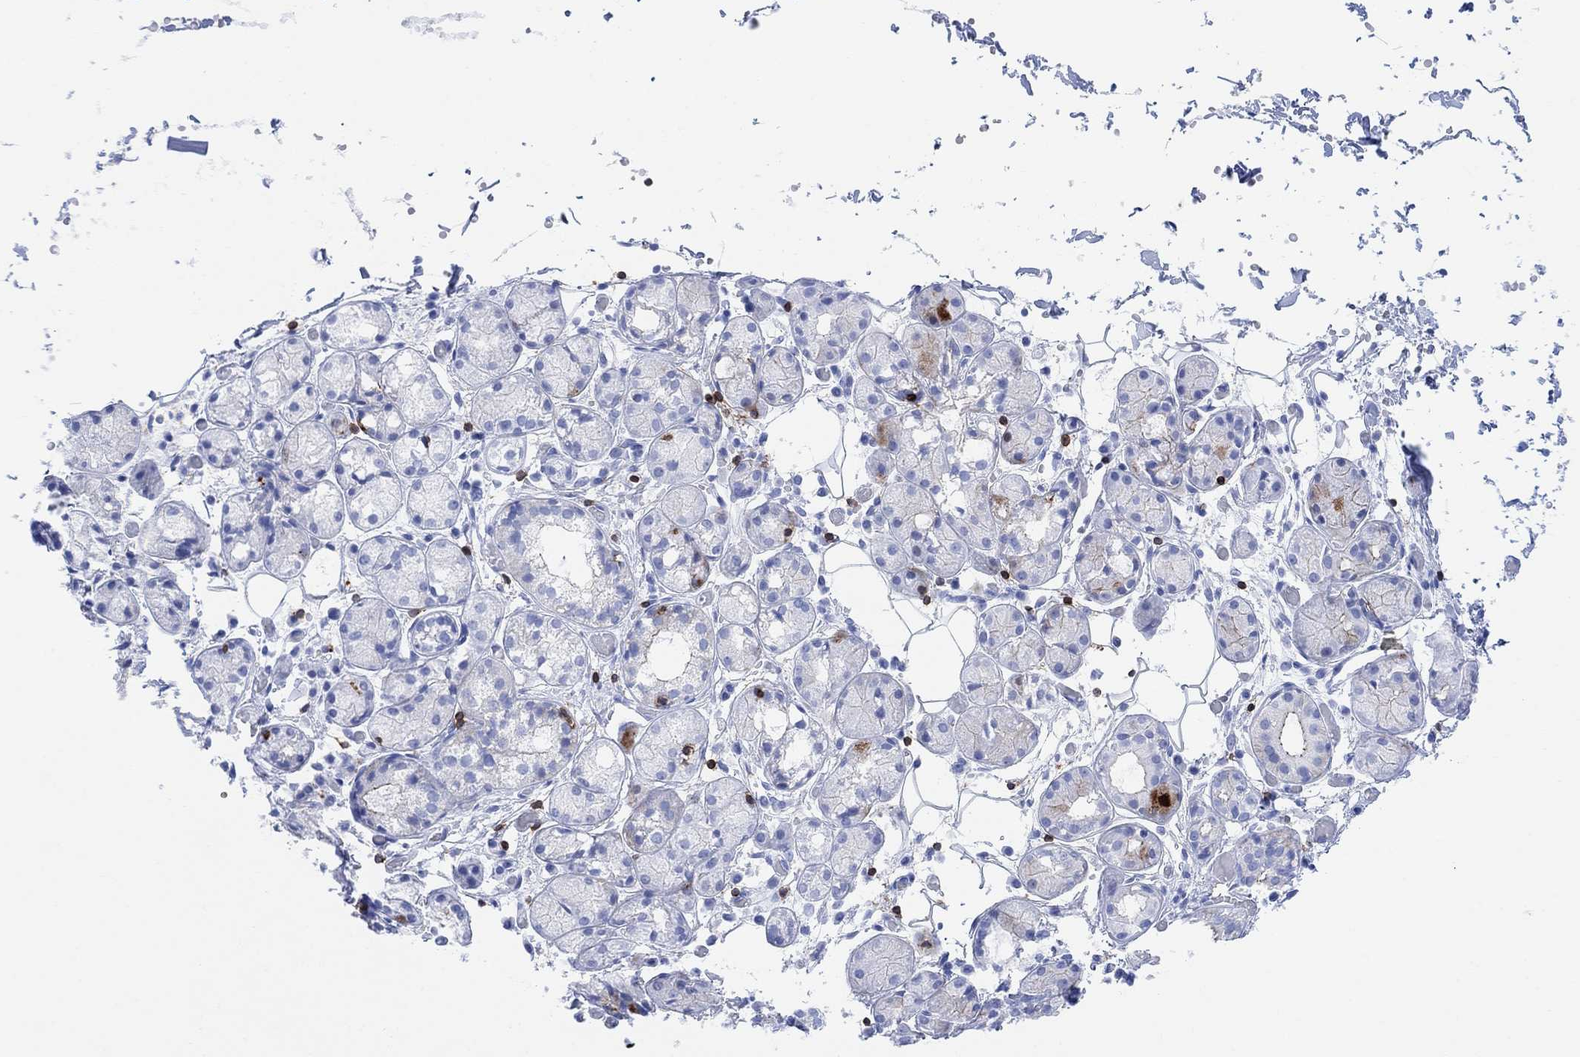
{"staining": {"intensity": "moderate", "quantity": "<25%", "location": "cytoplasmic/membranous"}, "tissue": "salivary gland", "cell_type": "Glandular cells", "image_type": "normal", "snomed": [{"axis": "morphology", "description": "Normal tissue, NOS"}, {"axis": "topography", "description": "Salivary gland"}, {"axis": "topography", "description": "Peripheral nerve tissue"}], "caption": "High-power microscopy captured an immunohistochemistry (IHC) image of unremarkable salivary gland, revealing moderate cytoplasmic/membranous expression in about <25% of glandular cells.", "gene": "GPR65", "patient": {"sex": "male", "age": 71}}